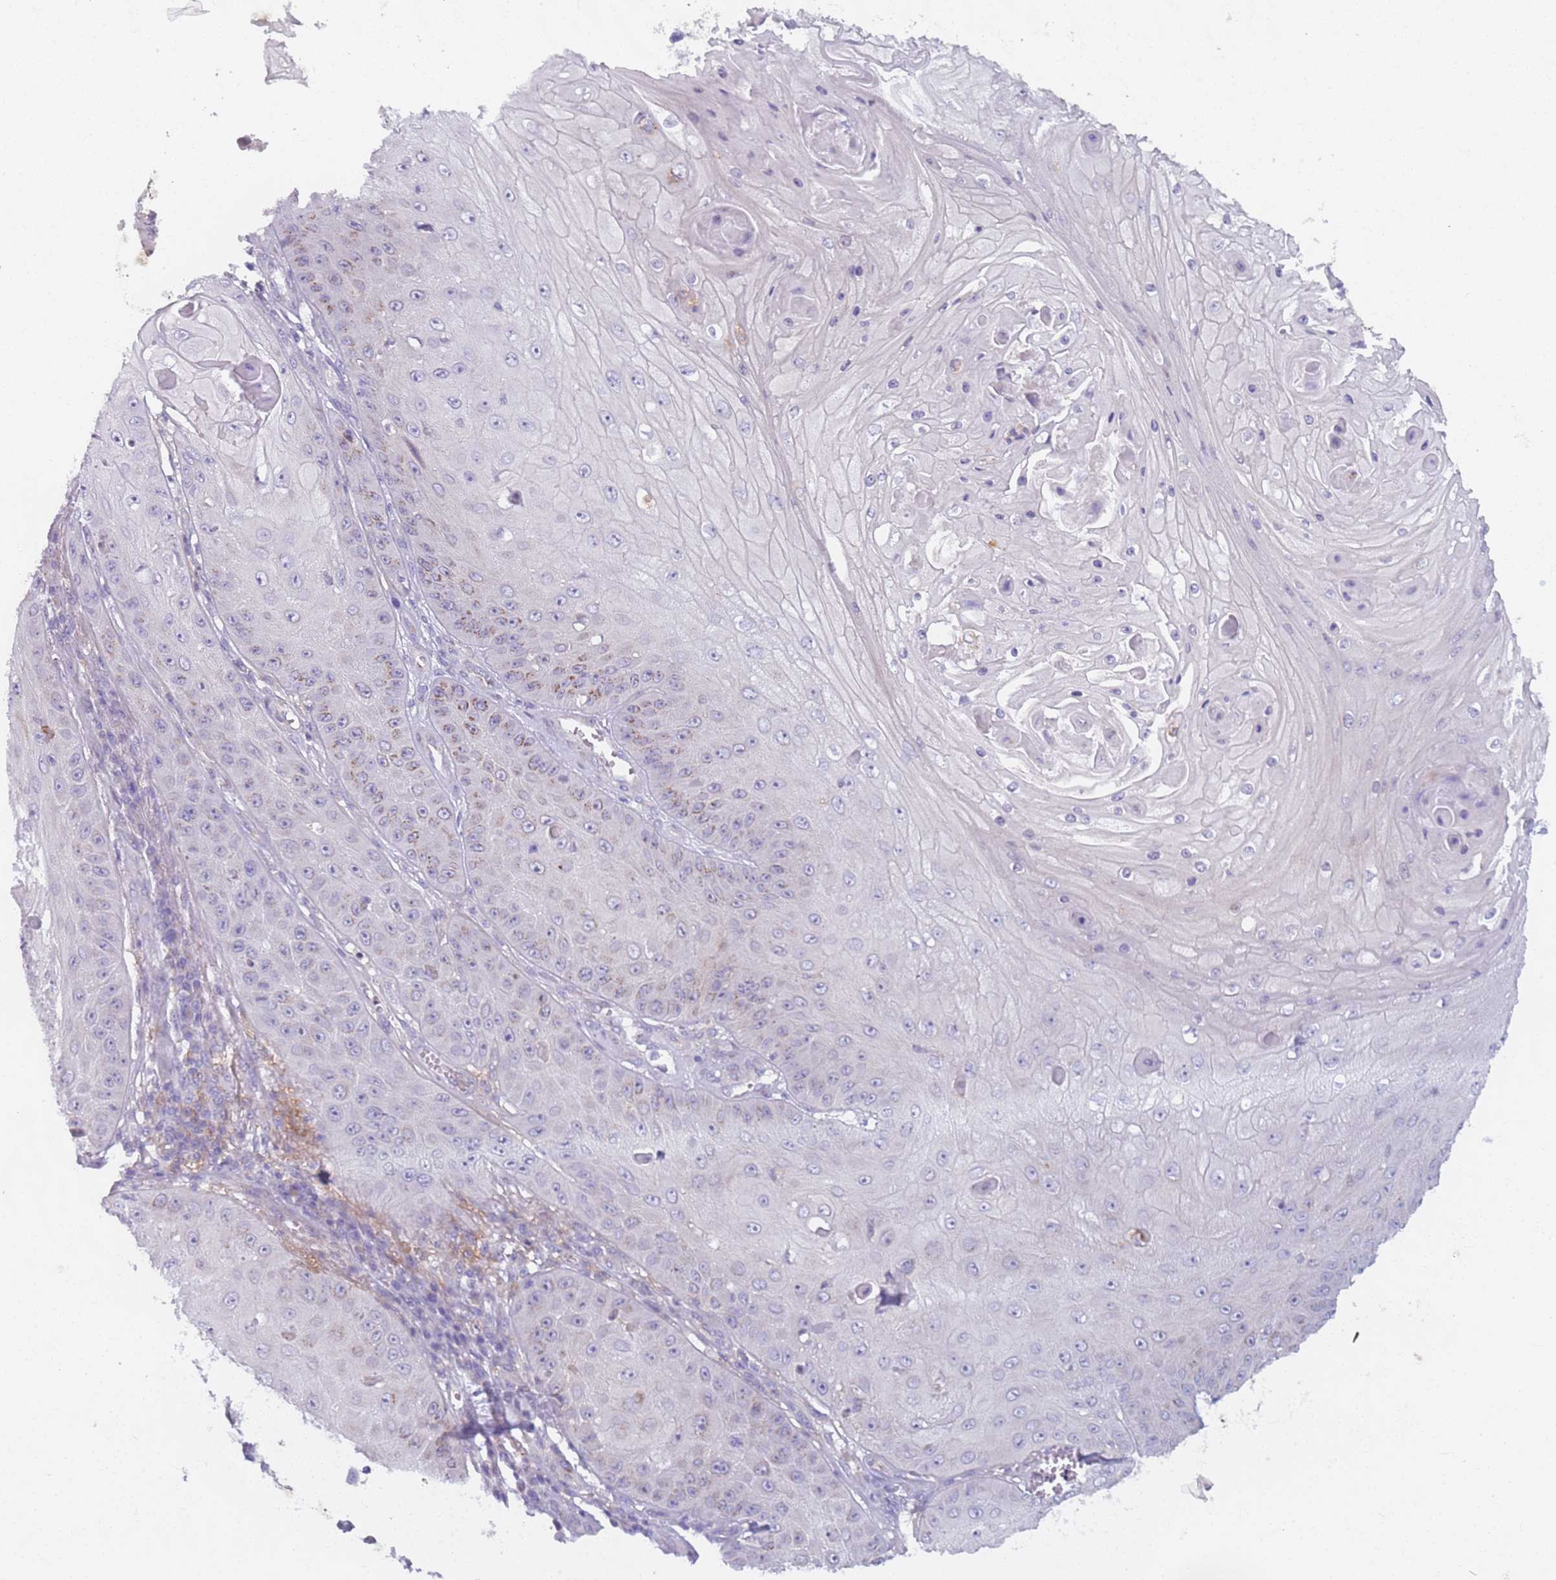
{"staining": {"intensity": "negative", "quantity": "none", "location": "none"}, "tissue": "skin cancer", "cell_type": "Tumor cells", "image_type": "cancer", "snomed": [{"axis": "morphology", "description": "Squamous cell carcinoma, NOS"}, {"axis": "topography", "description": "Skin"}], "caption": "Immunohistochemistry (IHC) micrograph of neoplastic tissue: human skin squamous cell carcinoma stained with DAB displays no significant protein expression in tumor cells.", "gene": "AKTIP", "patient": {"sex": "male", "age": 70}}